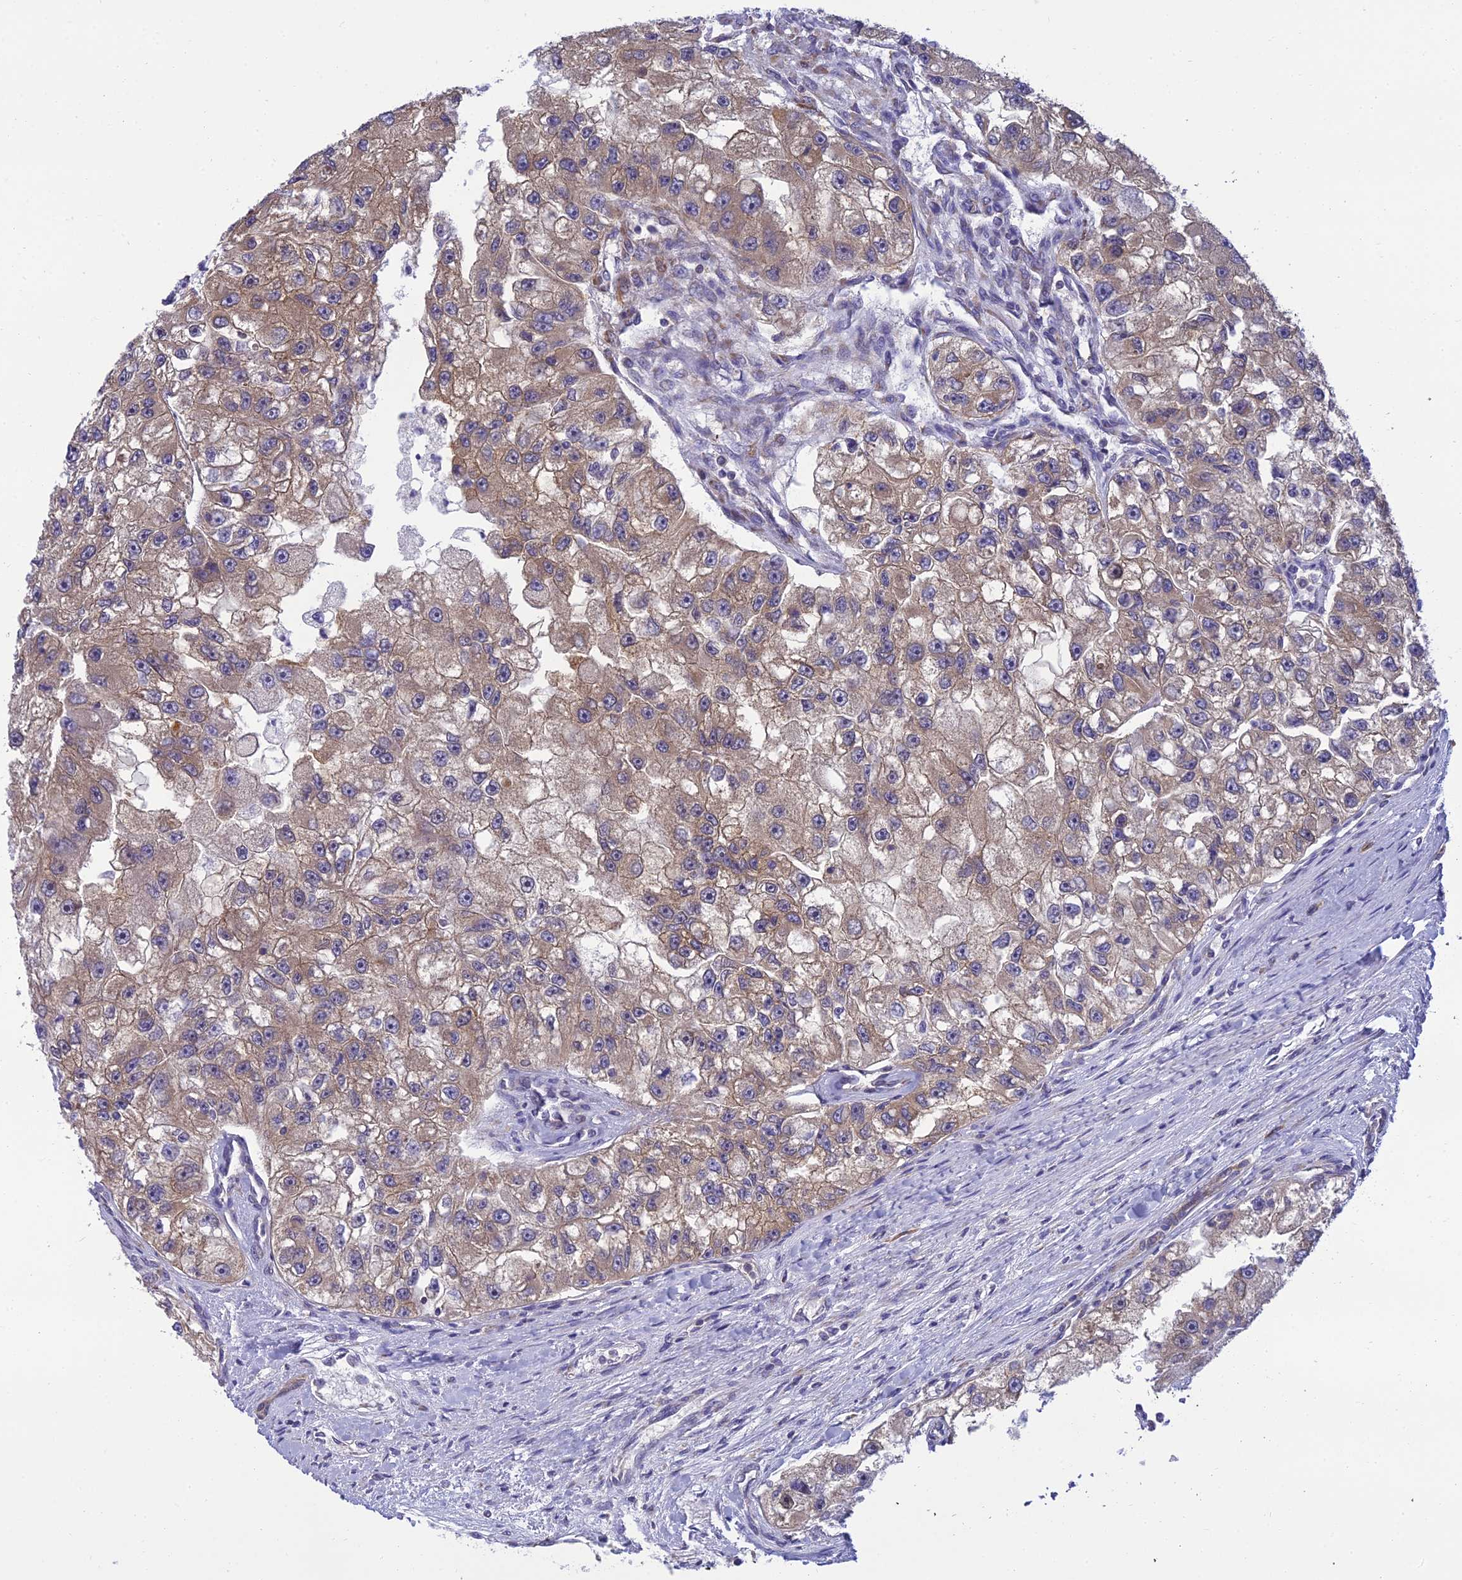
{"staining": {"intensity": "weak", "quantity": ">75%", "location": "cytoplasmic/membranous"}, "tissue": "renal cancer", "cell_type": "Tumor cells", "image_type": "cancer", "snomed": [{"axis": "morphology", "description": "Adenocarcinoma, NOS"}, {"axis": "topography", "description": "Kidney"}], "caption": "Protein expression analysis of human renal cancer reveals weak cytoplasmic/membranous expression in approximately >75% of tumor cells. (IHC, brightfield microscopy, high magnification).", "gene": "CLCN7", "patient": {"sex": "male", "age": 63}}